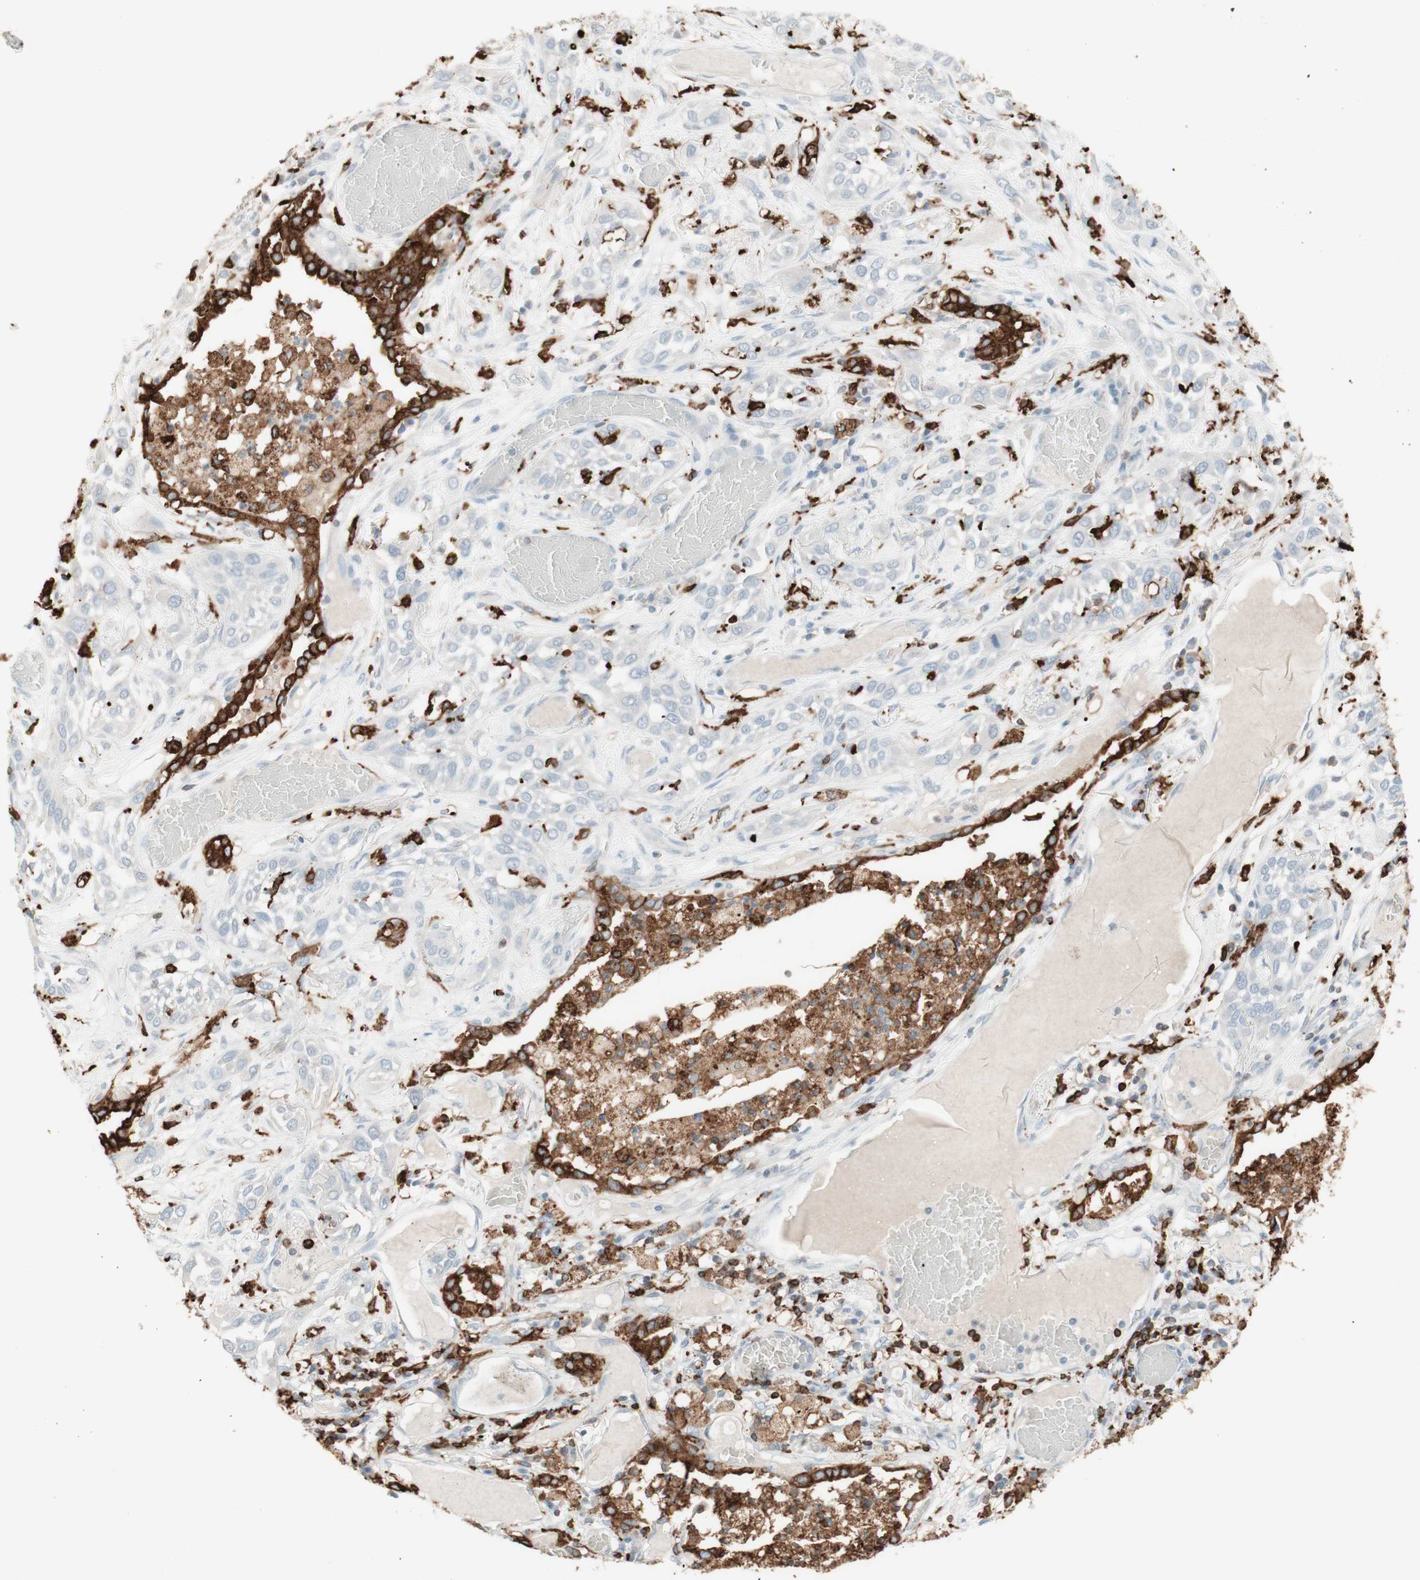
{"staining": {"intensity": "negative", "quantity": "none", "location": "none"}, "tissue": "lung cancer", "cell_type": "Tumor cells", "image_type": "cancer", "snomed": [{"axis": "morphology", "description": "Squamous cell carcinoma, NOS"}, {"axis": "topography", "description": "Lung"}], "caption": "DAB (3,3'-diaminobenzidine) immunohistochemical staining of human squamous cell carcinoma (lung) reveals no significant staining in tumor cells.", "gene": "HLA-DPB1", "patient": {"sex": "male", "age": 71}}